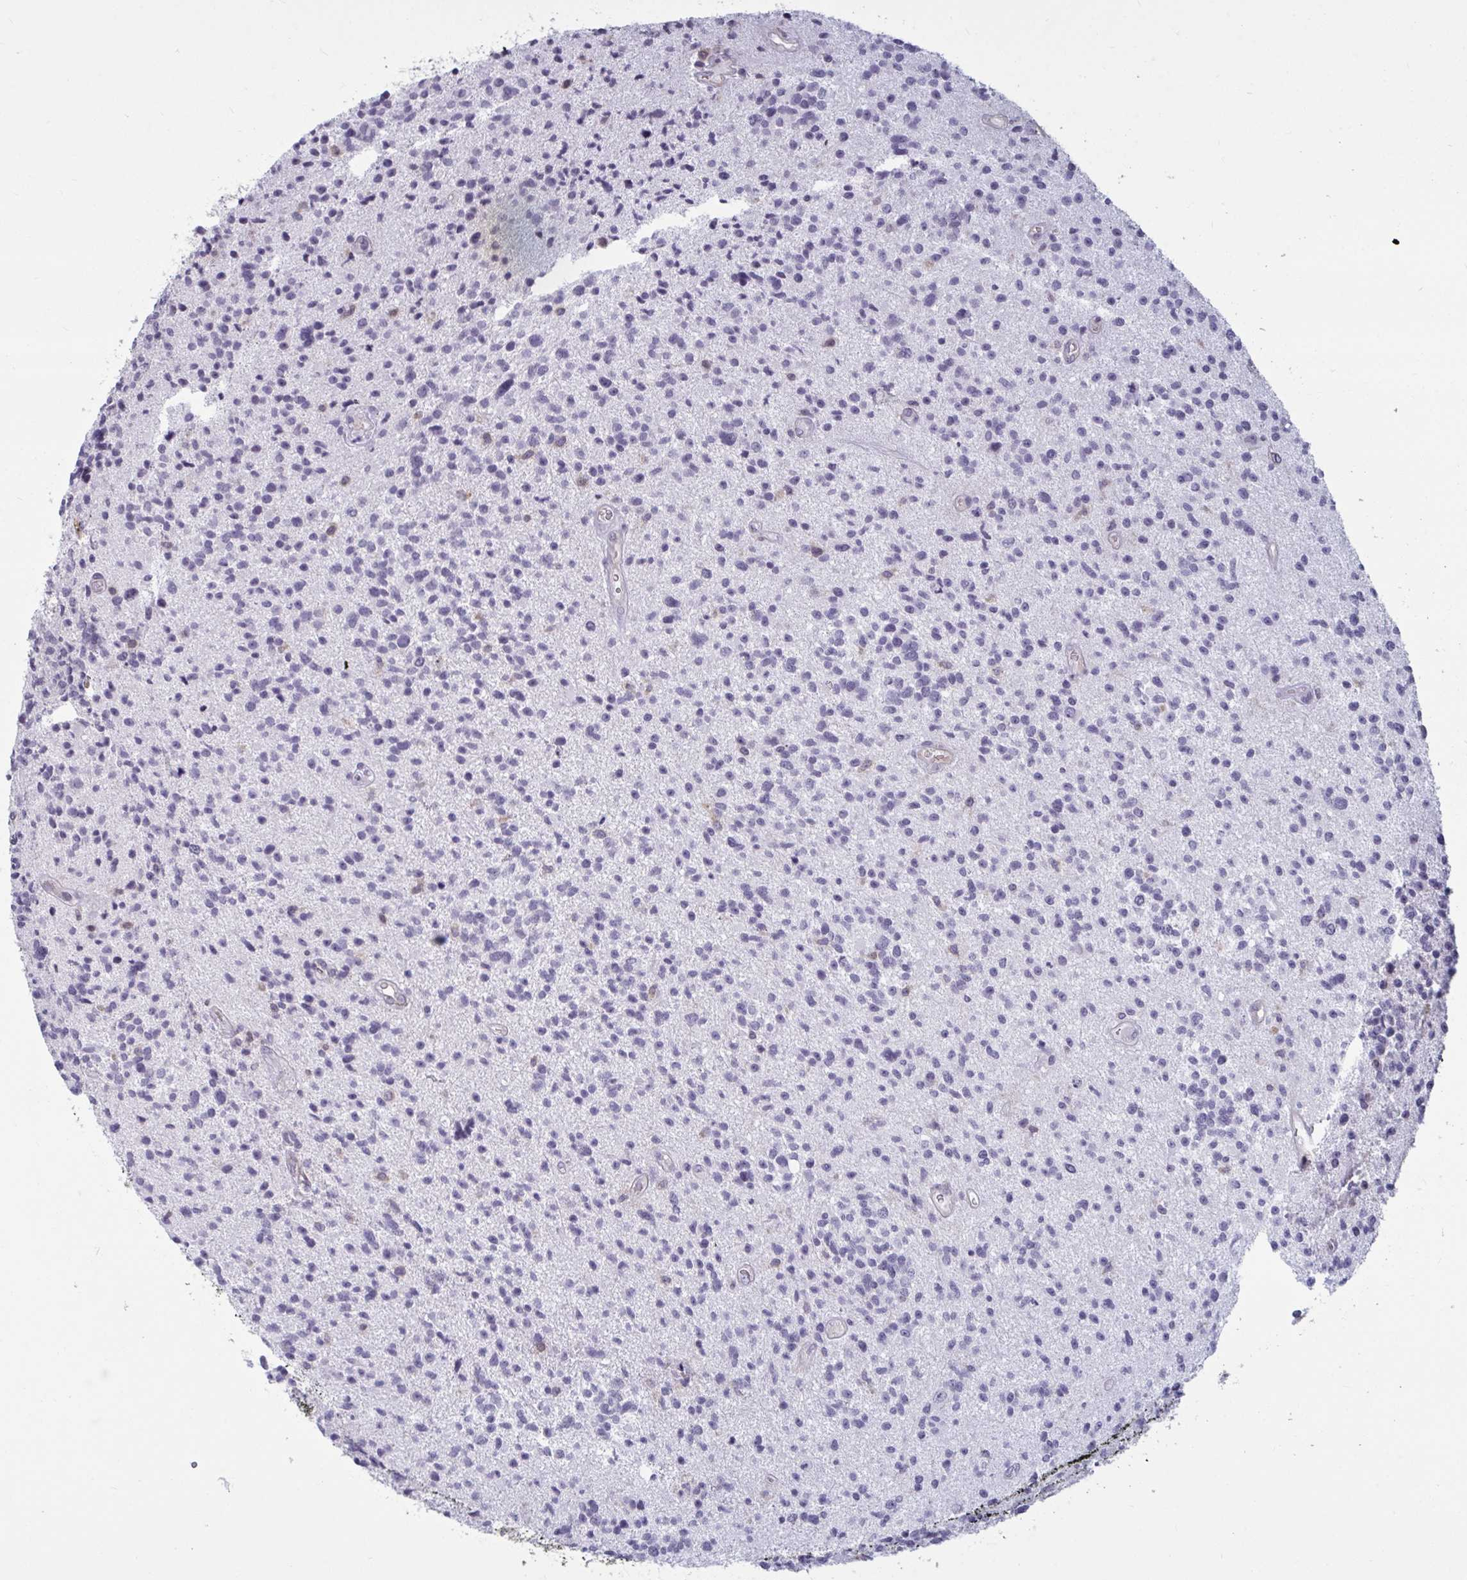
{"staining": {"intensity": "negative", "quantity": "none", "location": "none"}, "tissue": "glioma", "cell_type": "Tumor cells", "image_type": "cancer", "snomed": [{"axis": "morphology", "description": "Glioma, malignant, High grade"}, {"axis": "topography", "description": "Brain"}], "caption": "Histopathology image shows no protein staining in tumor cells of glioma tissue.", "gene": "TBC1D4", "patient": {"sex": "male", "age": 29}}